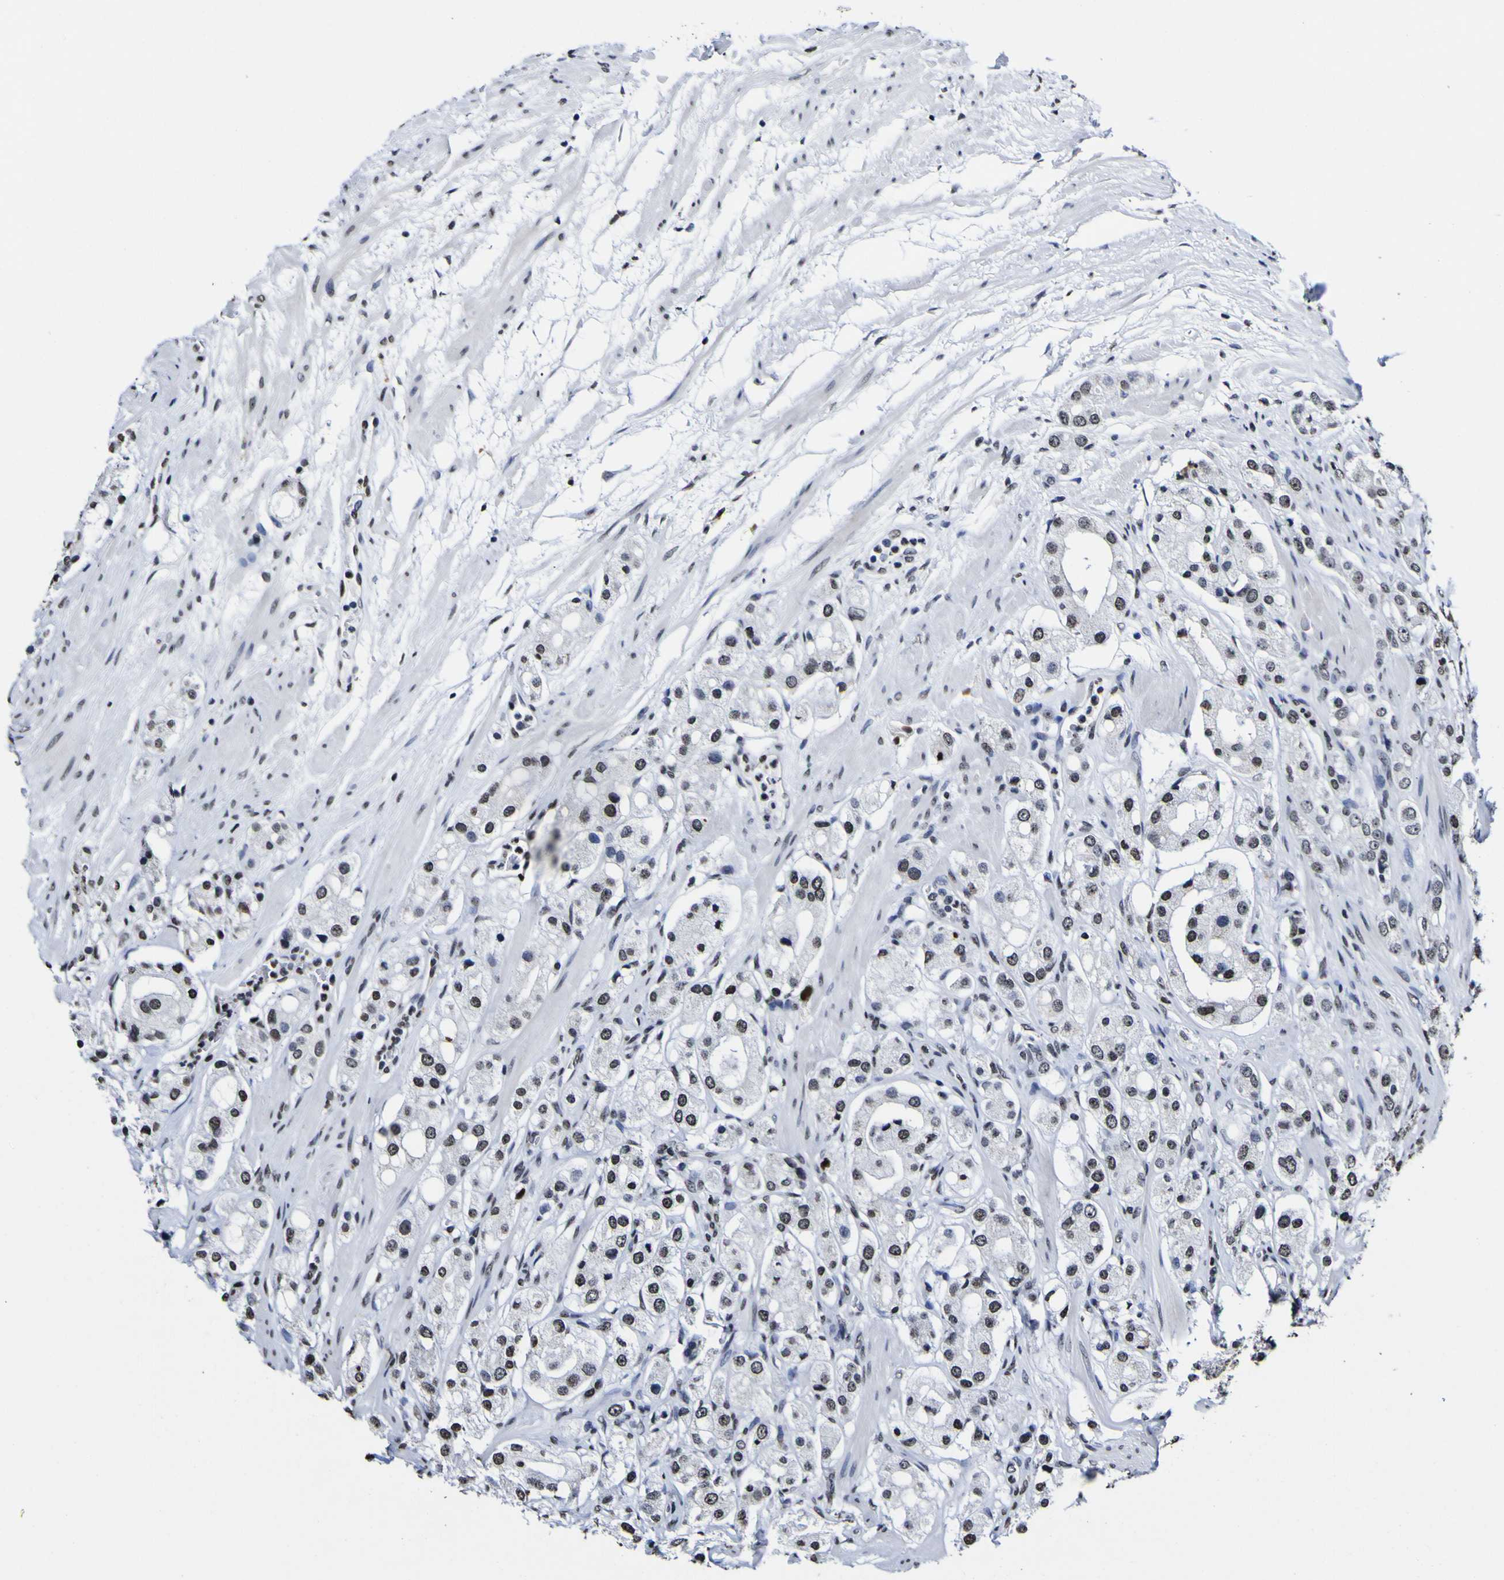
{"staining": {"intensity": "strong", "quantity": "<25%", "location": "nuclear"}, "tissue": "prostate cancer", "cell_type": "Tumor cells", "image_type": "cancer", "snomed": [{"axis": "morphology", "description": "Adenocarcinoma, High grade"}, {"axis": "topography", "description": "Prostate"}], "caption": "This histopathology image displays IHC staining of prostate cancer (adenocarcinoma (high-grade)), with medium strong nuclear expression in about <25% of tumor cells.", "gene": "PIAS1", "patient": {"sex": "male", "age": 65}}